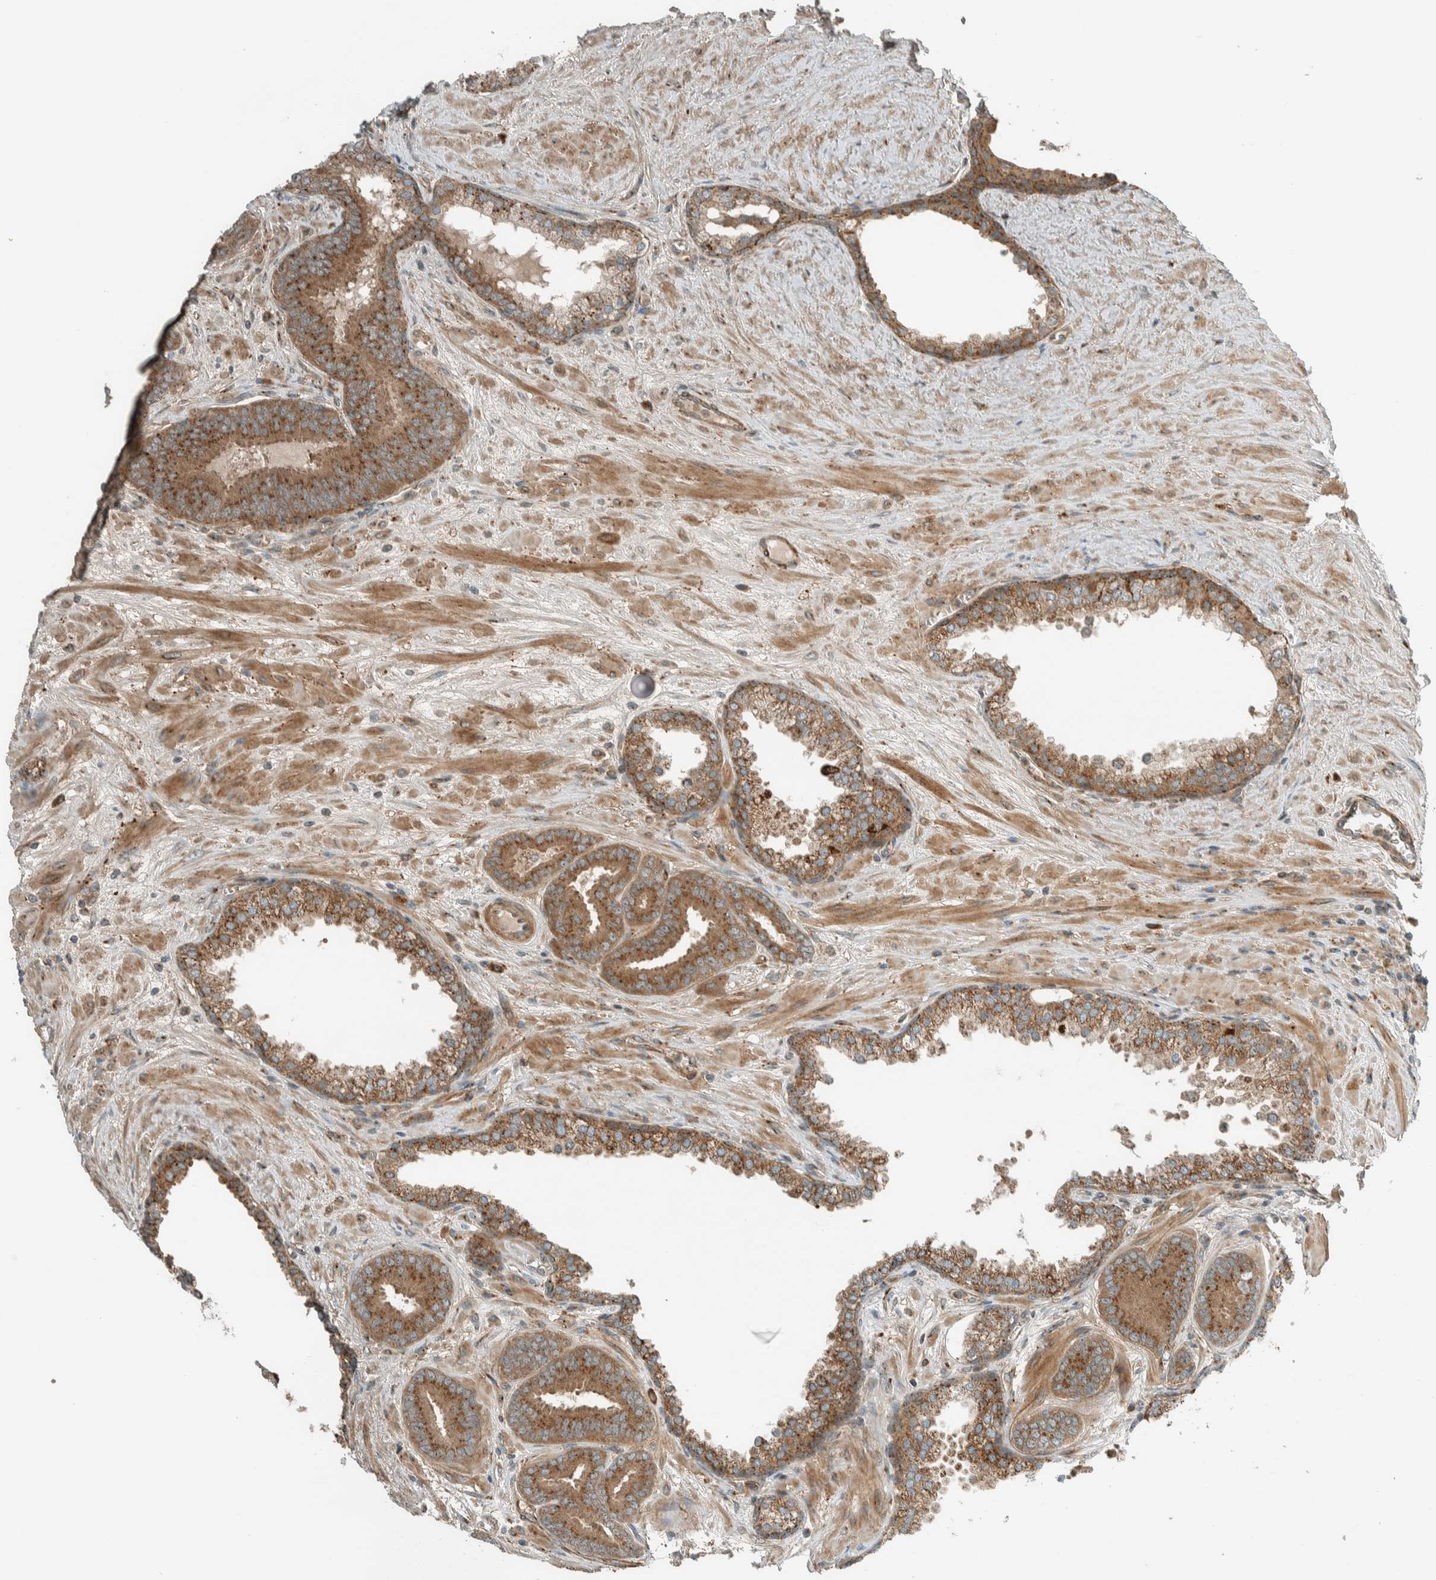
{"staining": {"intensity": "moderate", "quantity": ">75%", "location": "cytoplasmic/membranous"}, "tissue": "prostate cancer", "cell_type": "Tumor cells", "image_type": "cancer", "snomed": [{"axis": "morphology", "description": "Adenocarcinoma, Low grade"}, {"axis": "topography", "description": "Prostate"}], "caption": "This histopathology image displays immunohistochemistry (IHC) staining of prostate cancer, with medium moderate cytoplasmic/membranous positivity in approximately >75% of tumor cells.", "gene": "EXOC7", "patient": {"sex": "male", "age": 62}}